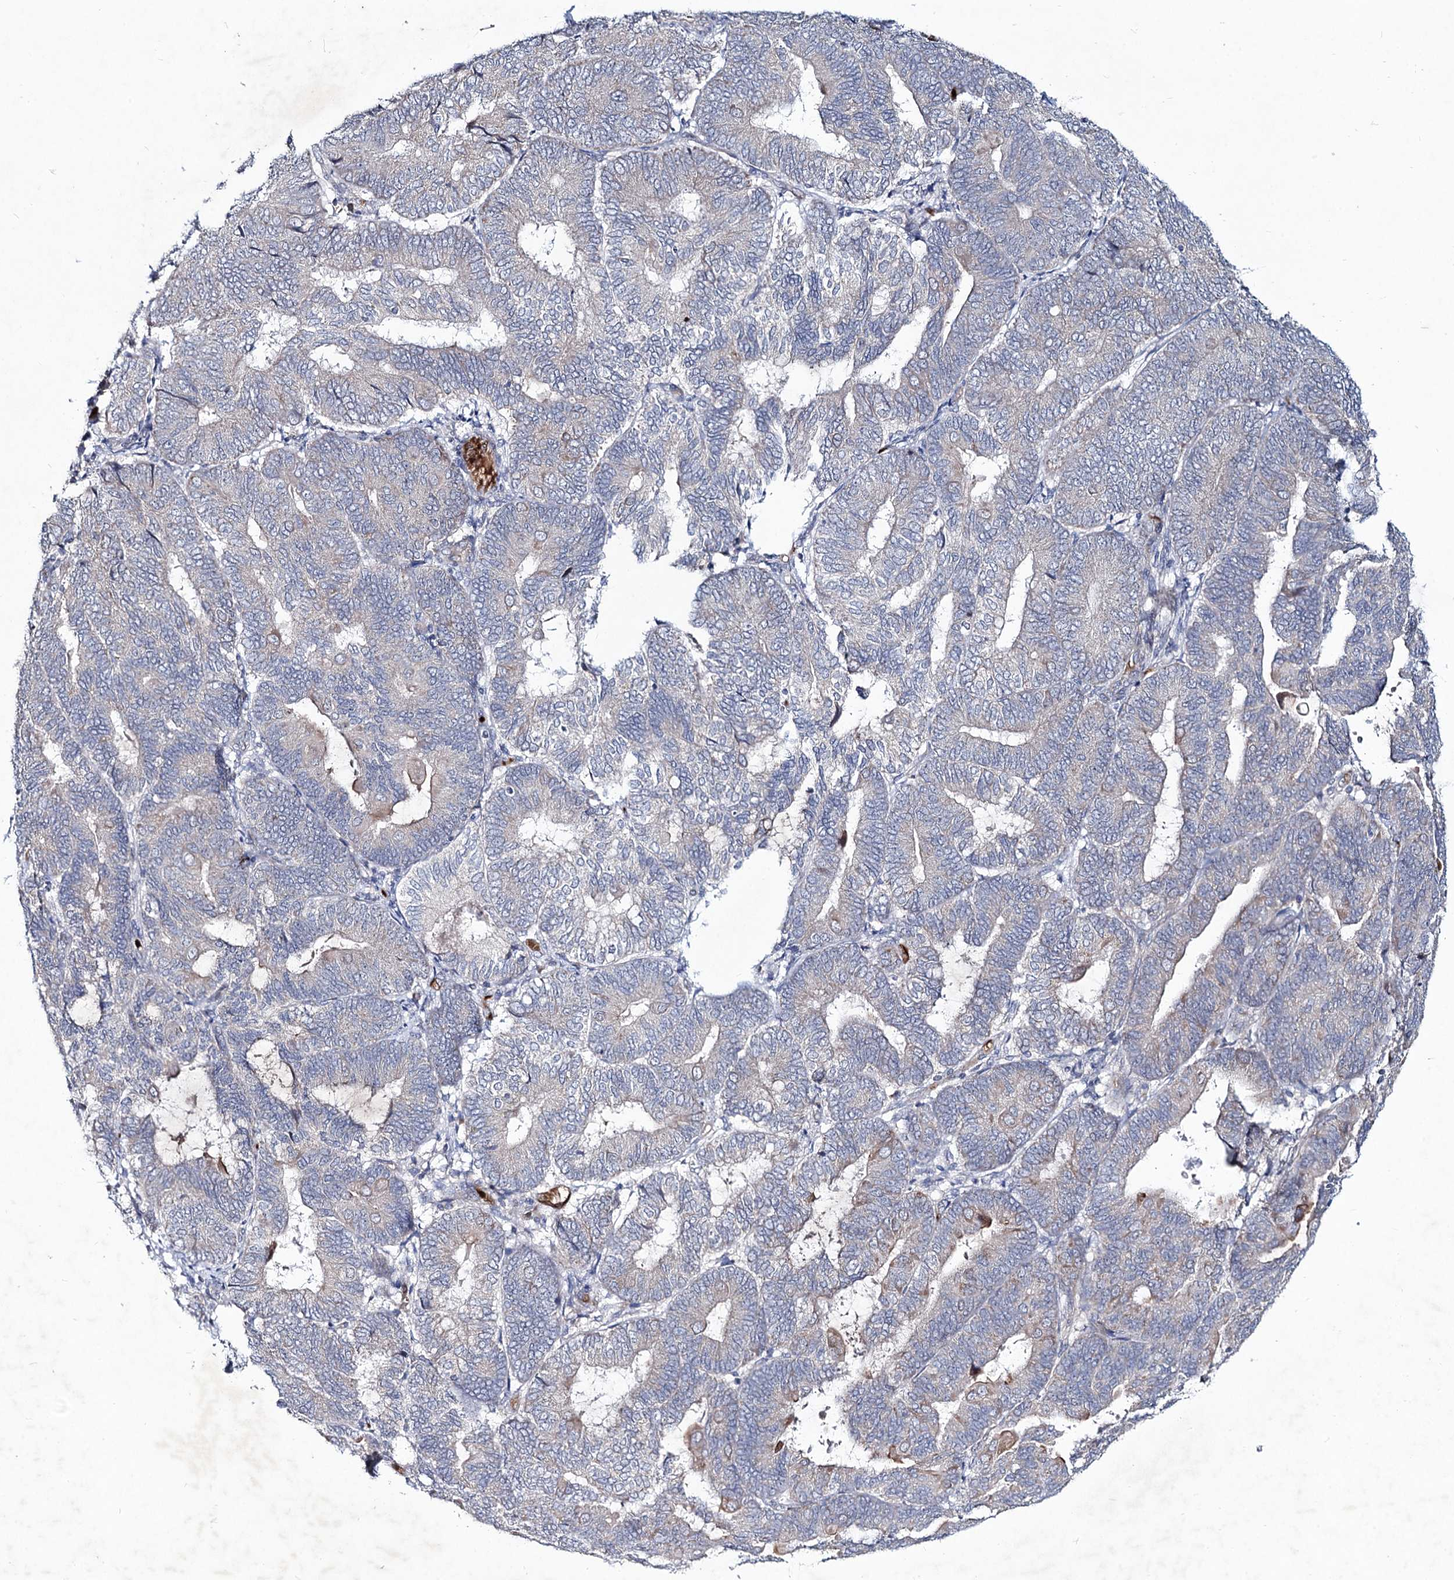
{"staining": {"intensity": "weak", "quantity": "<25%", "location": "cytoplasmic/membranous"}, "tissue": "endometrial cancer", "cell_type": "Tumor cells", "image_type": "cancer", "snomed": [{"axis": "morphology", "description": "Adenocarcinoma, NOS"}, {"axis": "topography", "description": "Endometrium"}], "caption": "Endometrial cancer was stained to show a protein in brown. There is no significant expression in tumor cells. Nuclei are stained in blue.", "gene": "RNF6", "patient": {"sex": "female", "age": 81}}